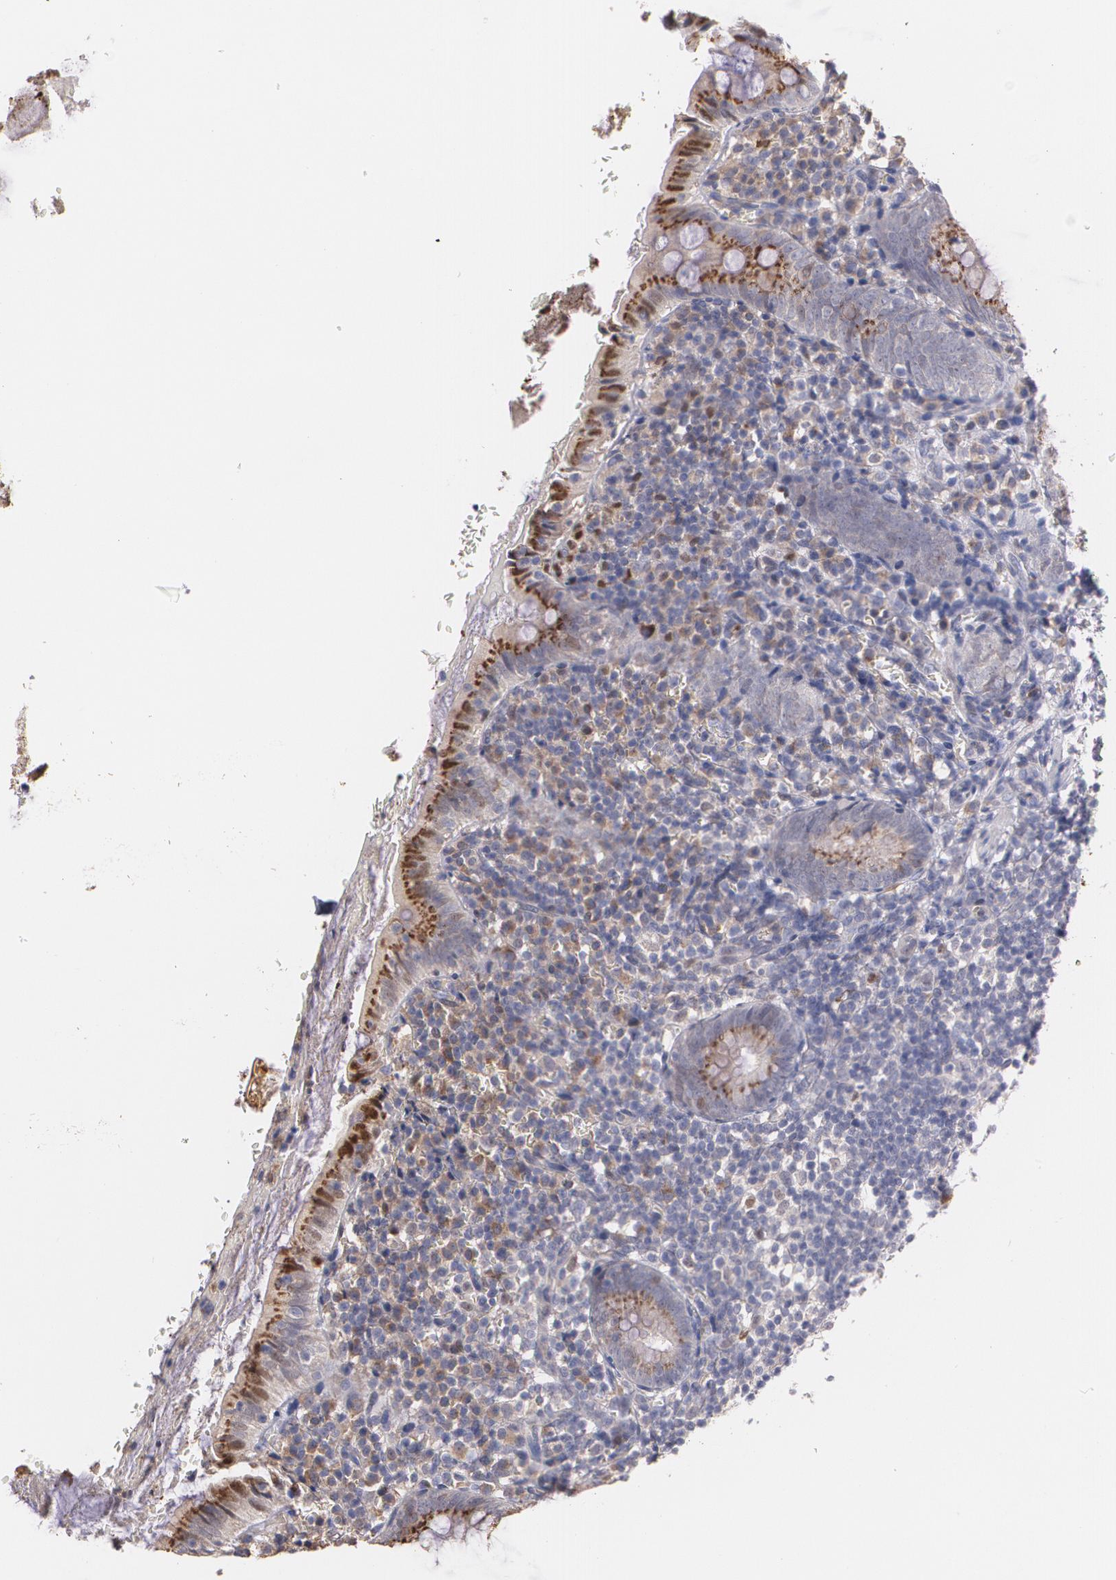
{"staining": {"intensity": "moderate", "quantity": ">75%", "location": "cytoplasmic/membranous"}, "tissue": "appendix", "cell_type": "Glandular cells", "image_type": "normal", "snomed": [{"axis": "morphology", "description": "Normal tissue, NOS"}, {"axis": "topography", "description": "Appendix"}], "caption": "A high-resolution micrograph shows immunohistochemistry (IHC) staining of benign appendix, which demonstrates moderate cytoplasmic/membranous positivity in approximately >75% of glandular cells.", "gene": "ATF3", "patient": {"sex": "female", "age": 10}}